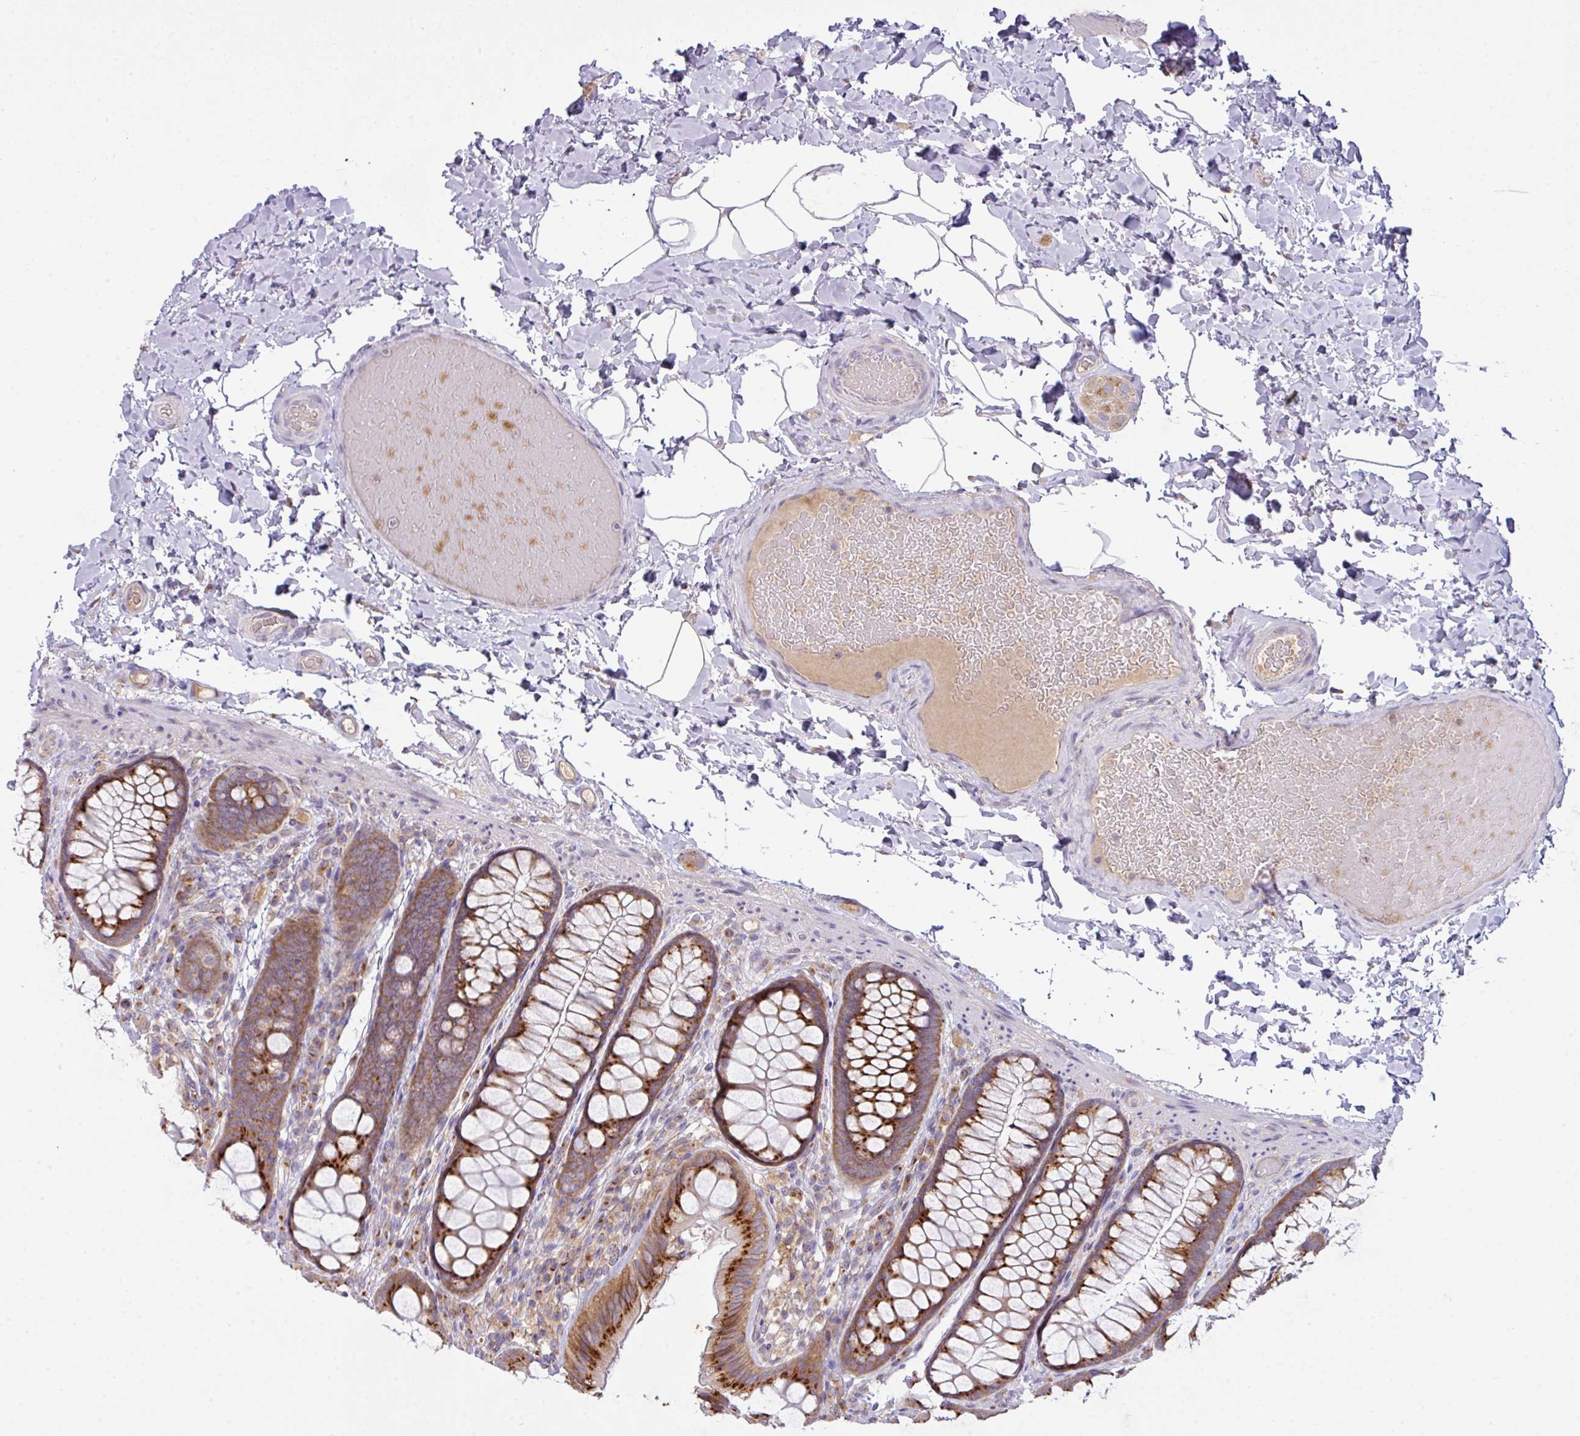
{"staining": {"intensity": "negative", "quantity": "none", "location": "none"}, "tissue": "colon", "cell_type": "Endothelial cells", "image_type": "normal", "snomed": [{"axis": "morphology", "description": "Normal tissue, NOS"}, {"axis": "topography", "description": "Colon"}], "caption": "Immunohistochemistry (IHC) histopathology image of normal colon: human colon stained with DAB (3,3'-diaminobenzidine) exhibits no significant protein staining in endothelial cells.", "gene": "VTI1A", "patient": {"sex": "male", "age": 46}}